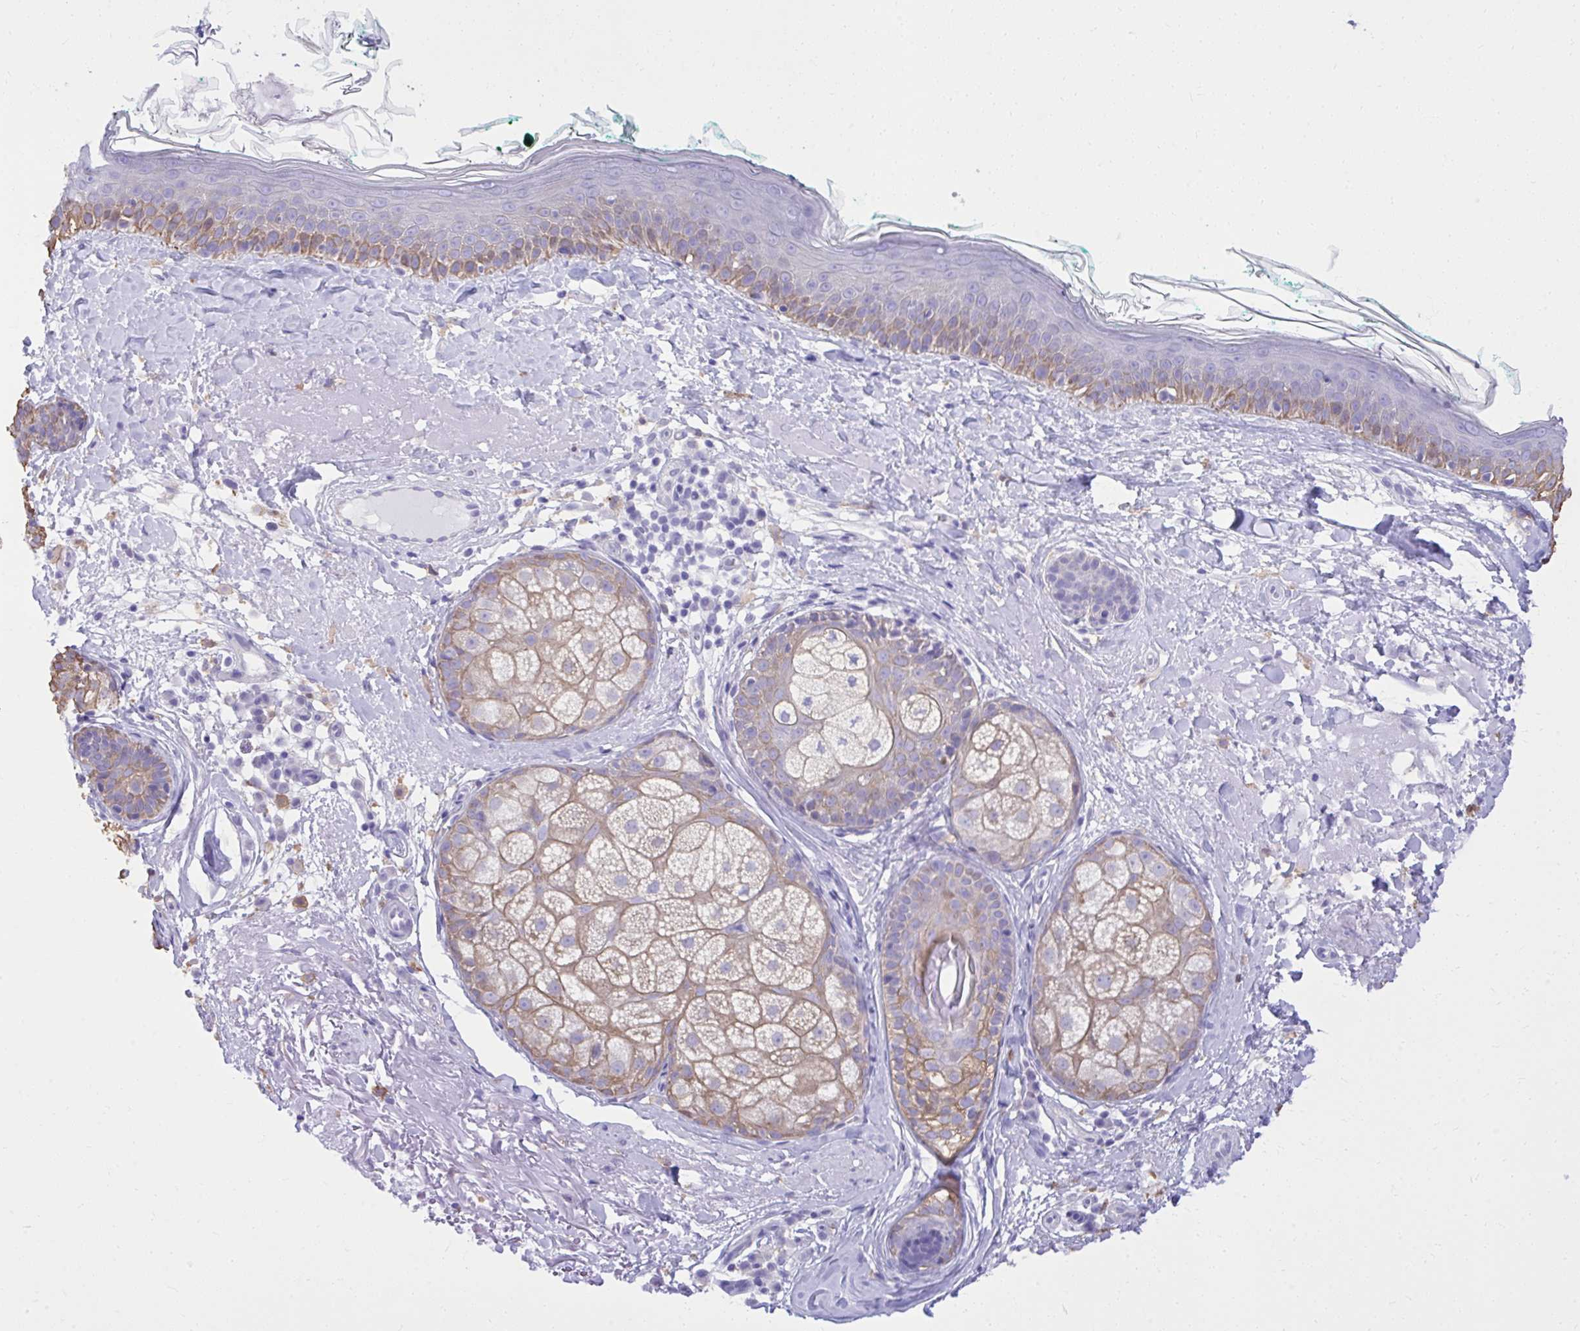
{"staining": {"intensity": "negative", "quantity": "none", "location": "none"}, "tissue": "skin", "cell_type": "Fibroblasts", "image_type": "normal", "snomed": [{"axis": "morphology", "description": "Normal tissue, NOS"}, {"axis": "topography", "description": "Skin"}], "caption": "Protein analysis of benign skin exhibits no significant positivity in fibroblasts. (DAB immunohistochemistry (IHC) visualized using brightfield microscopy, high magnification).", "gene": "PSD", "patient": {"sex": "male", "age": 73}}